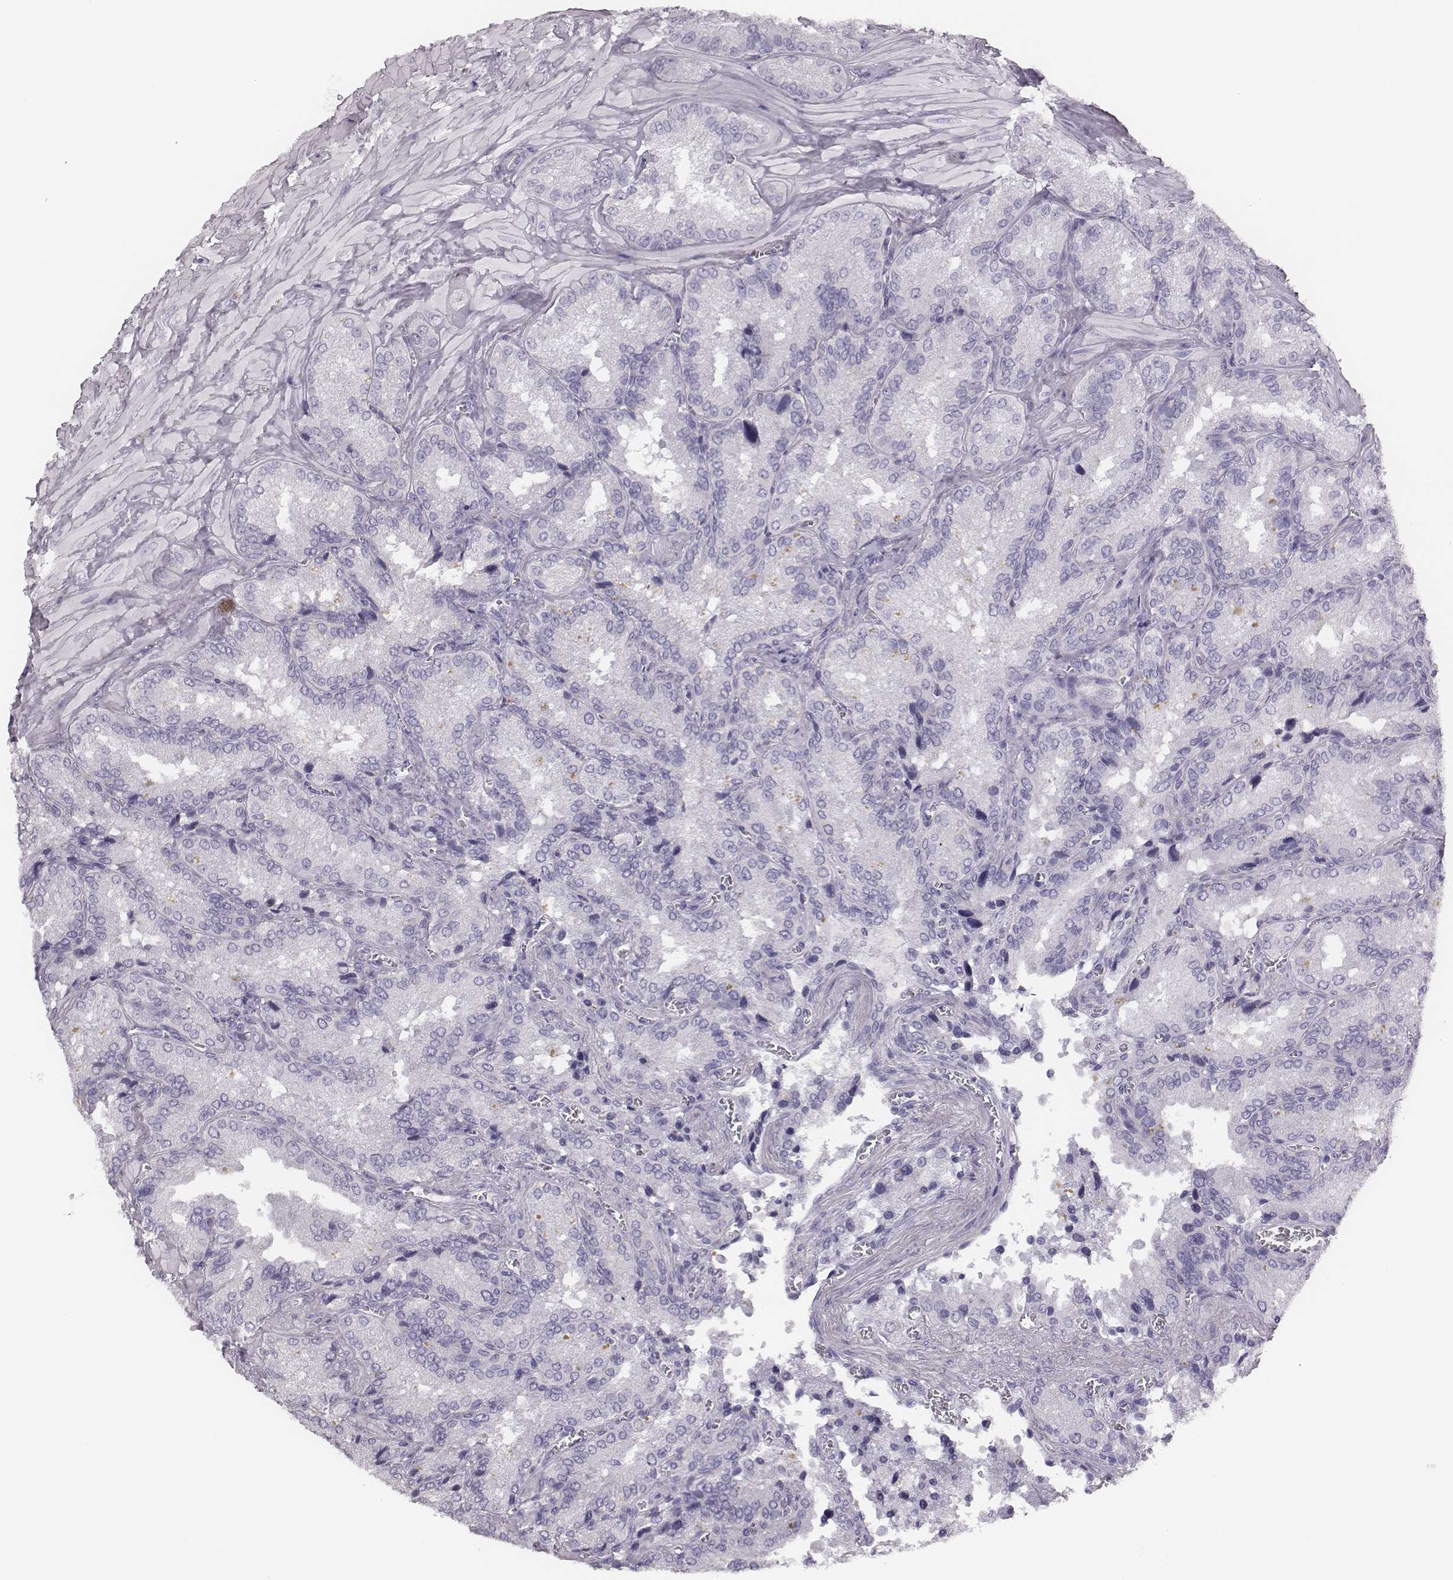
{"staining": {"intensity": "negative", "quantity": "none", "location": "none"}, "tissue": "seminal vesicle", "cell_type": "Glandular cells", "image_type": "normal", "snomed": [{"axis": "morphology", "description": "Normal tissue, NOS"}, {"axis": "topography", "description": "Seminal veicle"}], "caption": "An IHC micrograph of benign seminal vesicle is shown. There is no staining in glandular cells of seminal vesicle. (DAB (3,3'-diaminobenzidine) immunohistochemistry visualized using brightfield microscopy, high magnification).", "gene": "H1", "patient": {"sex": "male", "age": 37}}